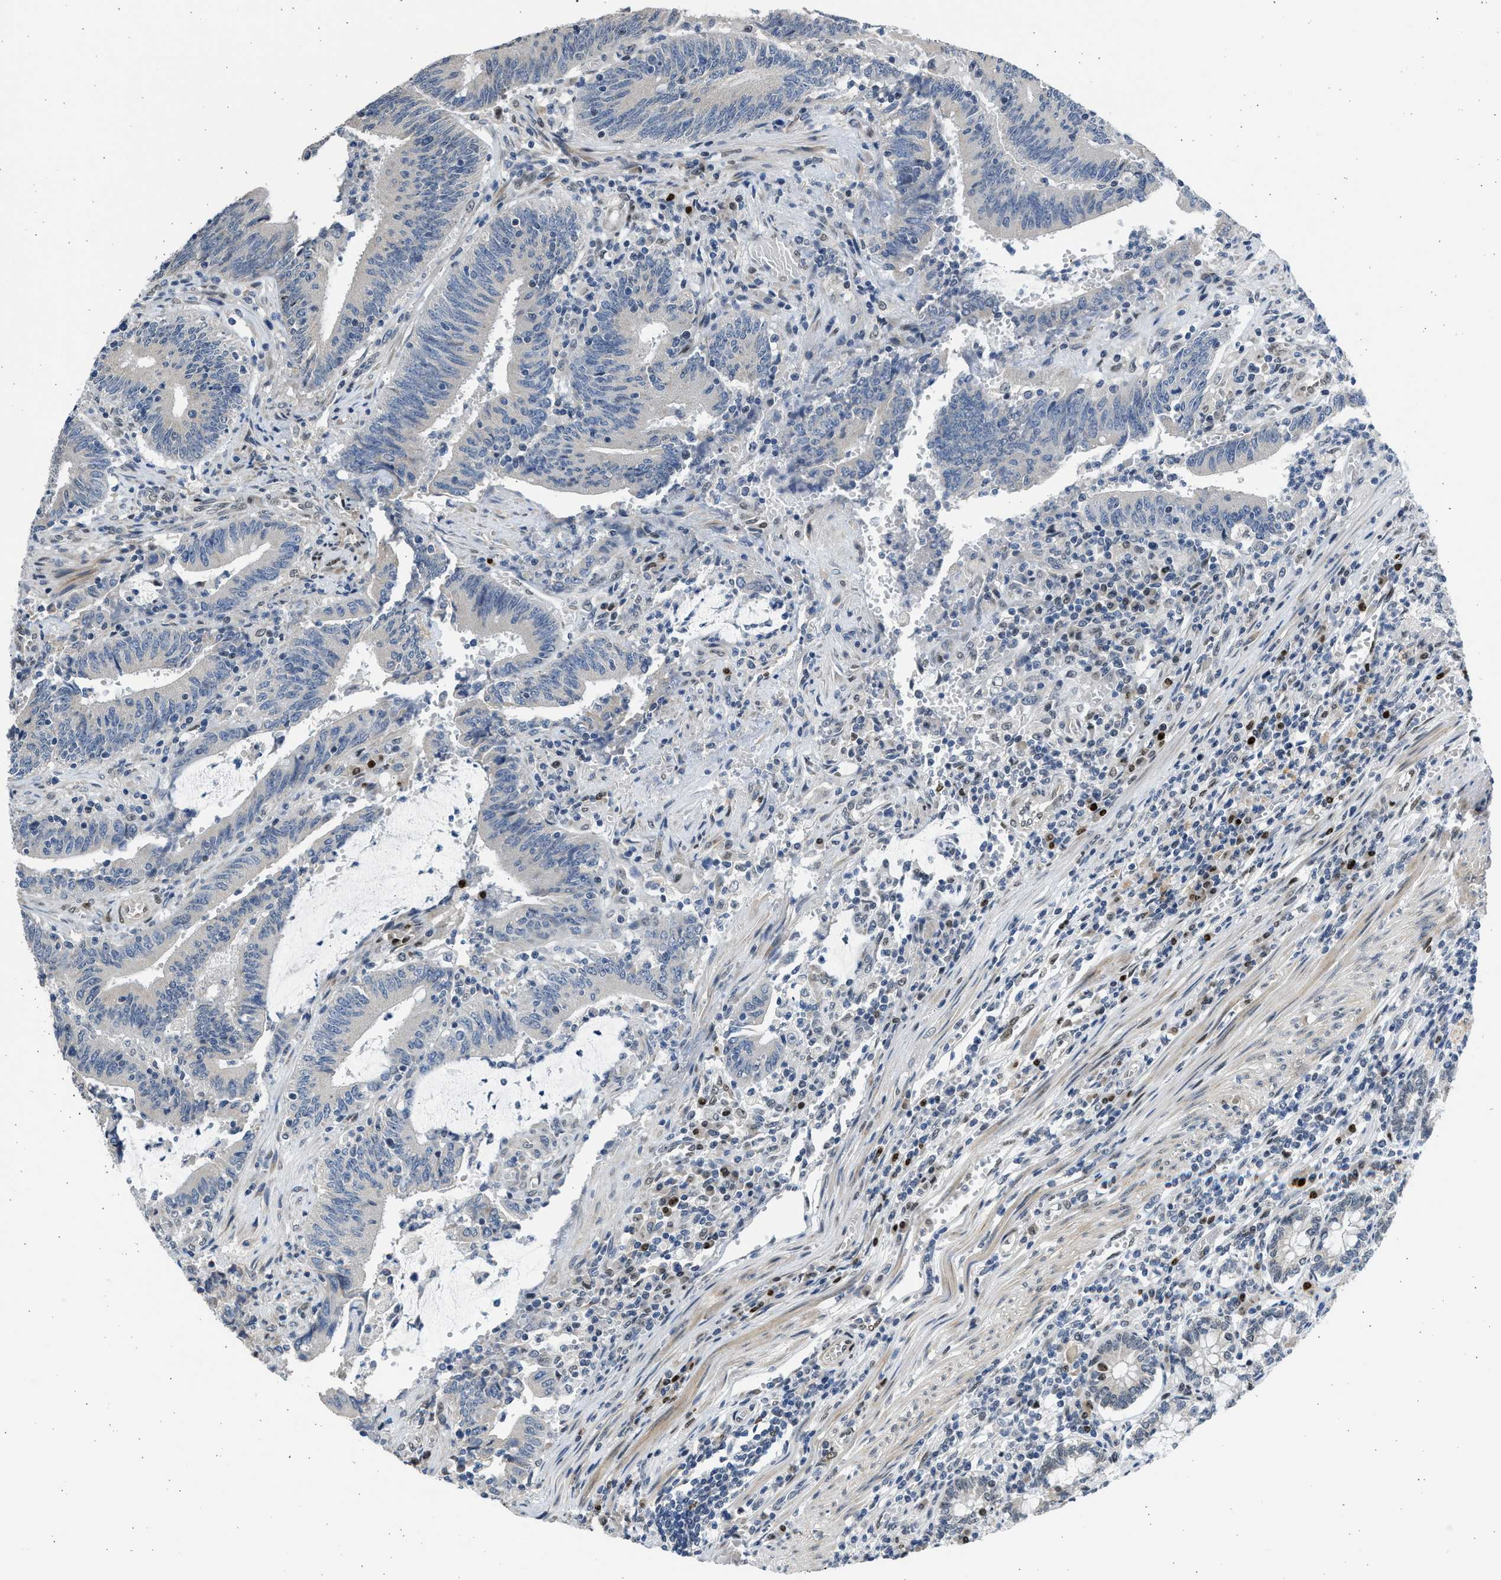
{"staining": {"intensity": "negative", "quantity": "none", "location": "none"}, "tissue": "colorectal cancer", "cell_type": "Tumor cells", "image_type": "cancer", "snomed": [{"axis": "morphology", "description": "Normal tissue, NOS"}, {"axis": "morphology", "description": "Adenocarcinoma, NOS"}, {"axis": "topography", "description": "Rectum"}], "caption": "High magnification brightfield microscopy of colorectal adenocarcinoma stained with DAB (3,3'-diaminobenzidine) (brown) and counterstained with hematoxylin (blue): tumor cells show no significant staining.", "gene": "HMGN3", "patient": {"sex": "female", "age": 66}}